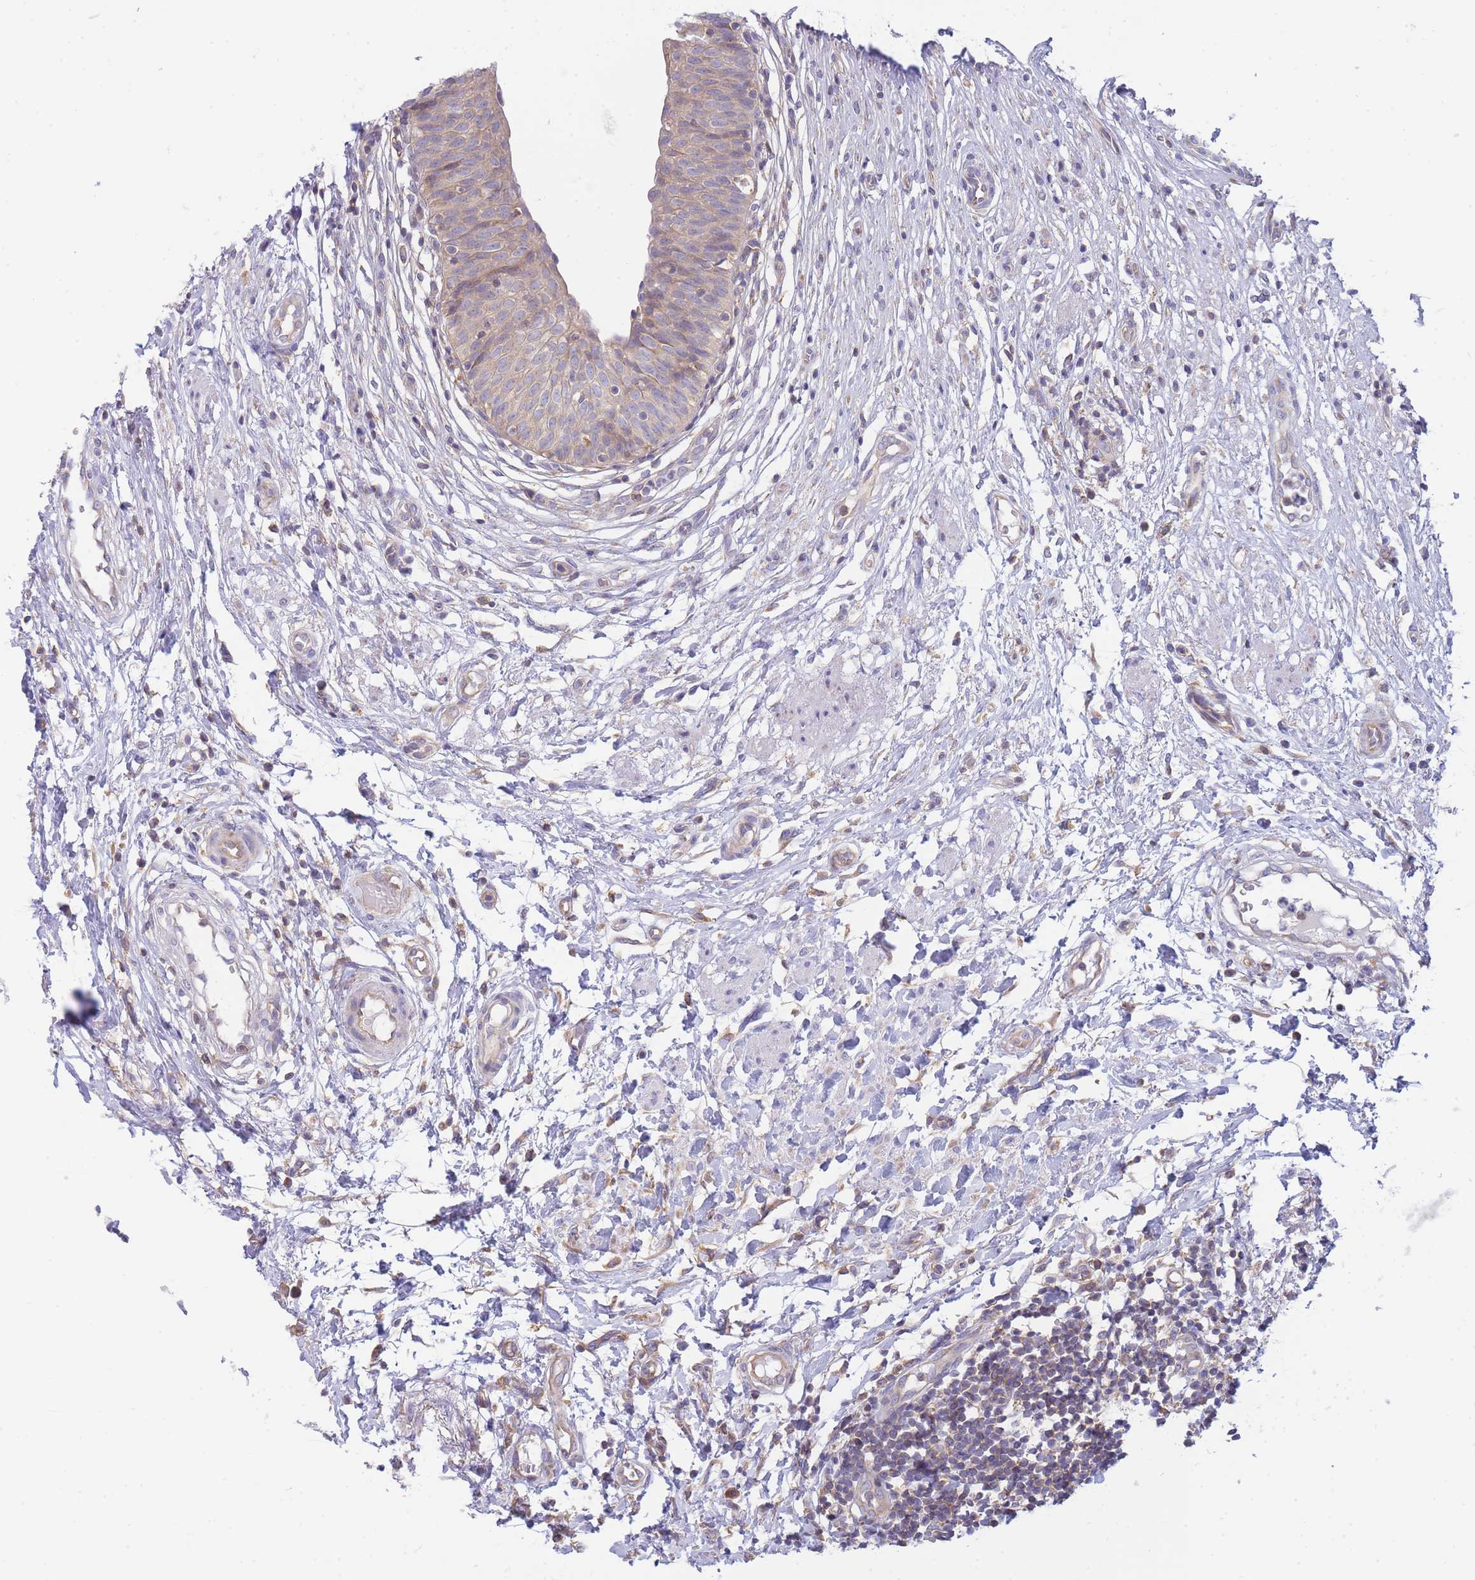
{"staining": {"intensity": "moderate", "quantity": ">75%", "location": "cytoplasmic/membranous"}, "tissue": "urinary bladder", "cell_type": "Urothelial cells", "image_type": "normal", "snomed": [{"axis": "morphology", "description": "Normal tissue, NOS"}, {"axis": "topography", "description": "Urinary bladder"}], "caption": "Protein analysis of benign urinary bladder reveals moderate cytoplasmic/membranous staining in approximately >75% of urothelial cells.", "gene": "SH2B2", "patient": {"sex": "male", "age": 55}}